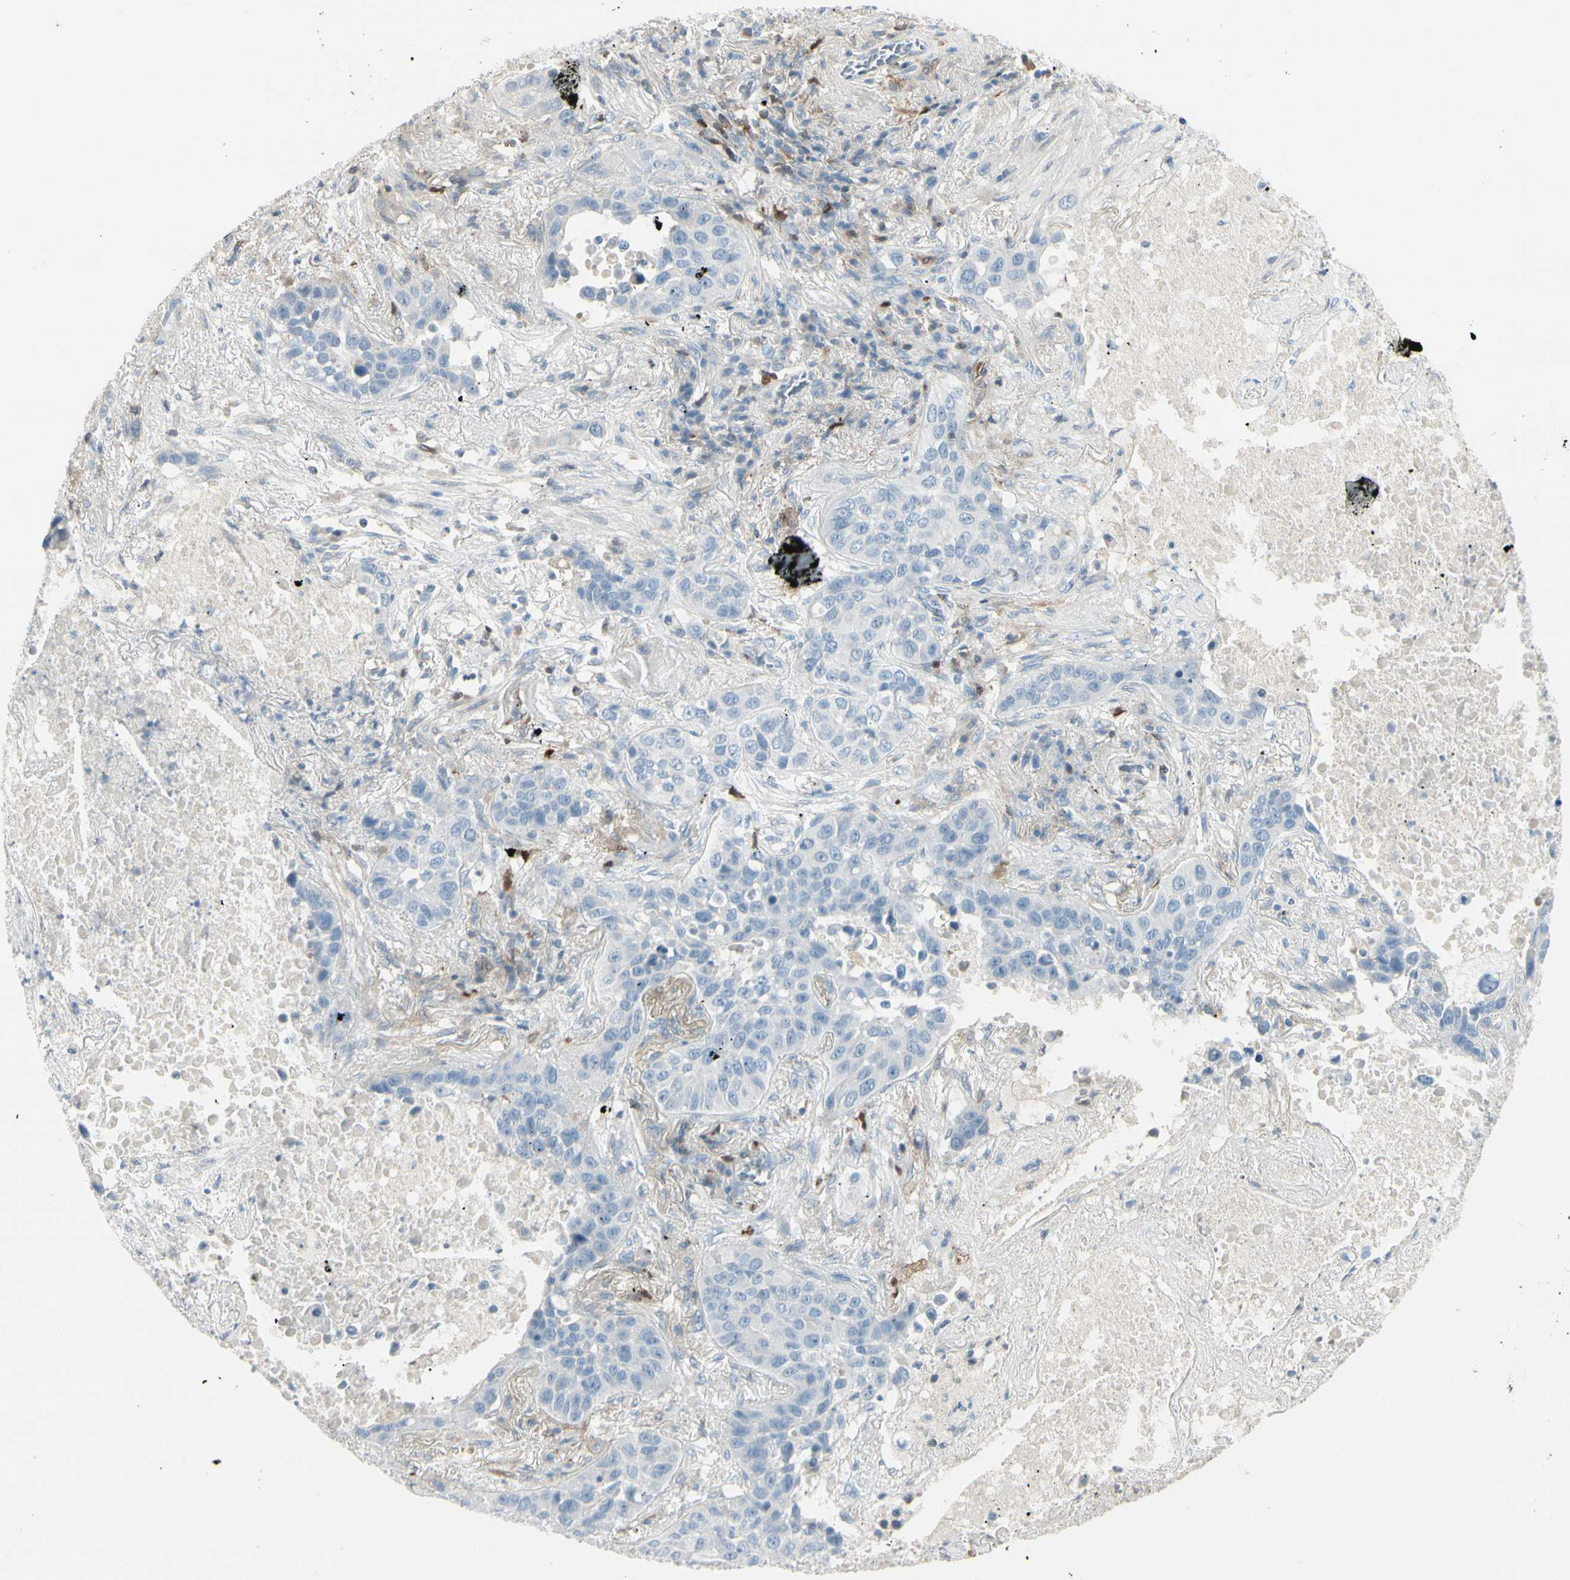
{"staining": {"intensity": "negative", "quantity": "none", "location": "none"}, "tissue": "lung cancer", "cell_type": "Tumor cells", "image_type": "cancer", "snomed": [{"axis": "morphology", "description": "Squamous cell carcinoma, NOS"}, {"axis": "topography", "description": "Lung"}], "caption": "Tumor cells are negative for protein expression in human lung cancer (squamous cell carcinoma). Nuclei are stained in blue.", "gene": "TRAF1", "patient": {"sex": "male", "age": 57}}